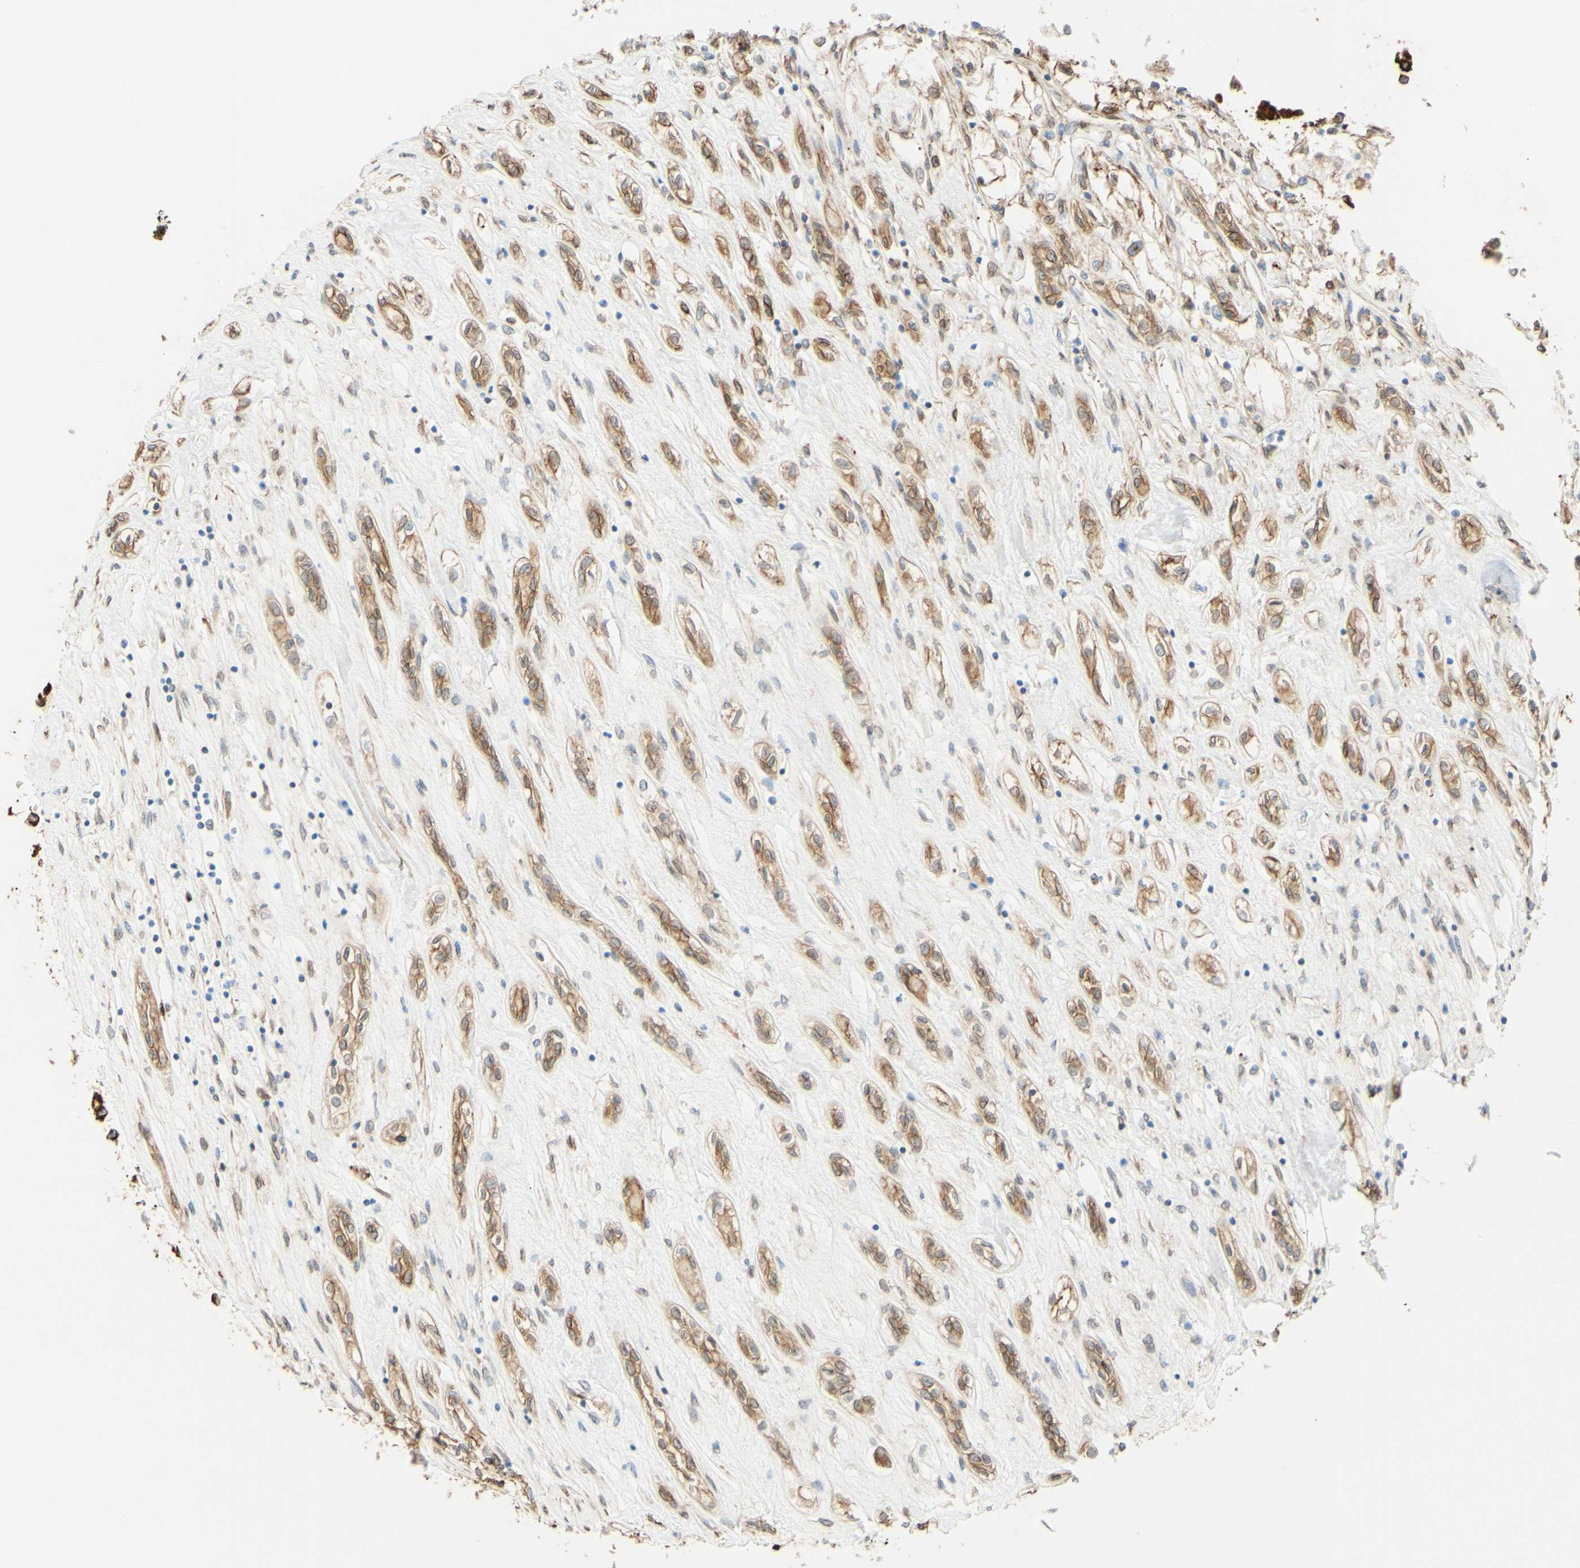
{"staining": {"intensity": "moderate", "quantity": ">75%", "location": "cytoplasmic/membranous,nuclear"}, "tissue": "renal cancer", "cell_type": "Tumor cells", "image_type": "cancer", "snomed": [{"axis": "morphology", "description": "Adenocarcinoma, NOS"}, {"axis": "topography", "description": "Kidney"}], "caption": "An image of renal adenocarcinoma stained for a protein exhibits moderate cytoplasmic/membranous and nuclear brown staining in tumor cells. The protein is stained brown, and the nuclei are stained in blue (DAB IHC with brightfield microscopy, high magnification).", "gene": "ENDOD1", "patient": {"sex": "female", "age": 70}}